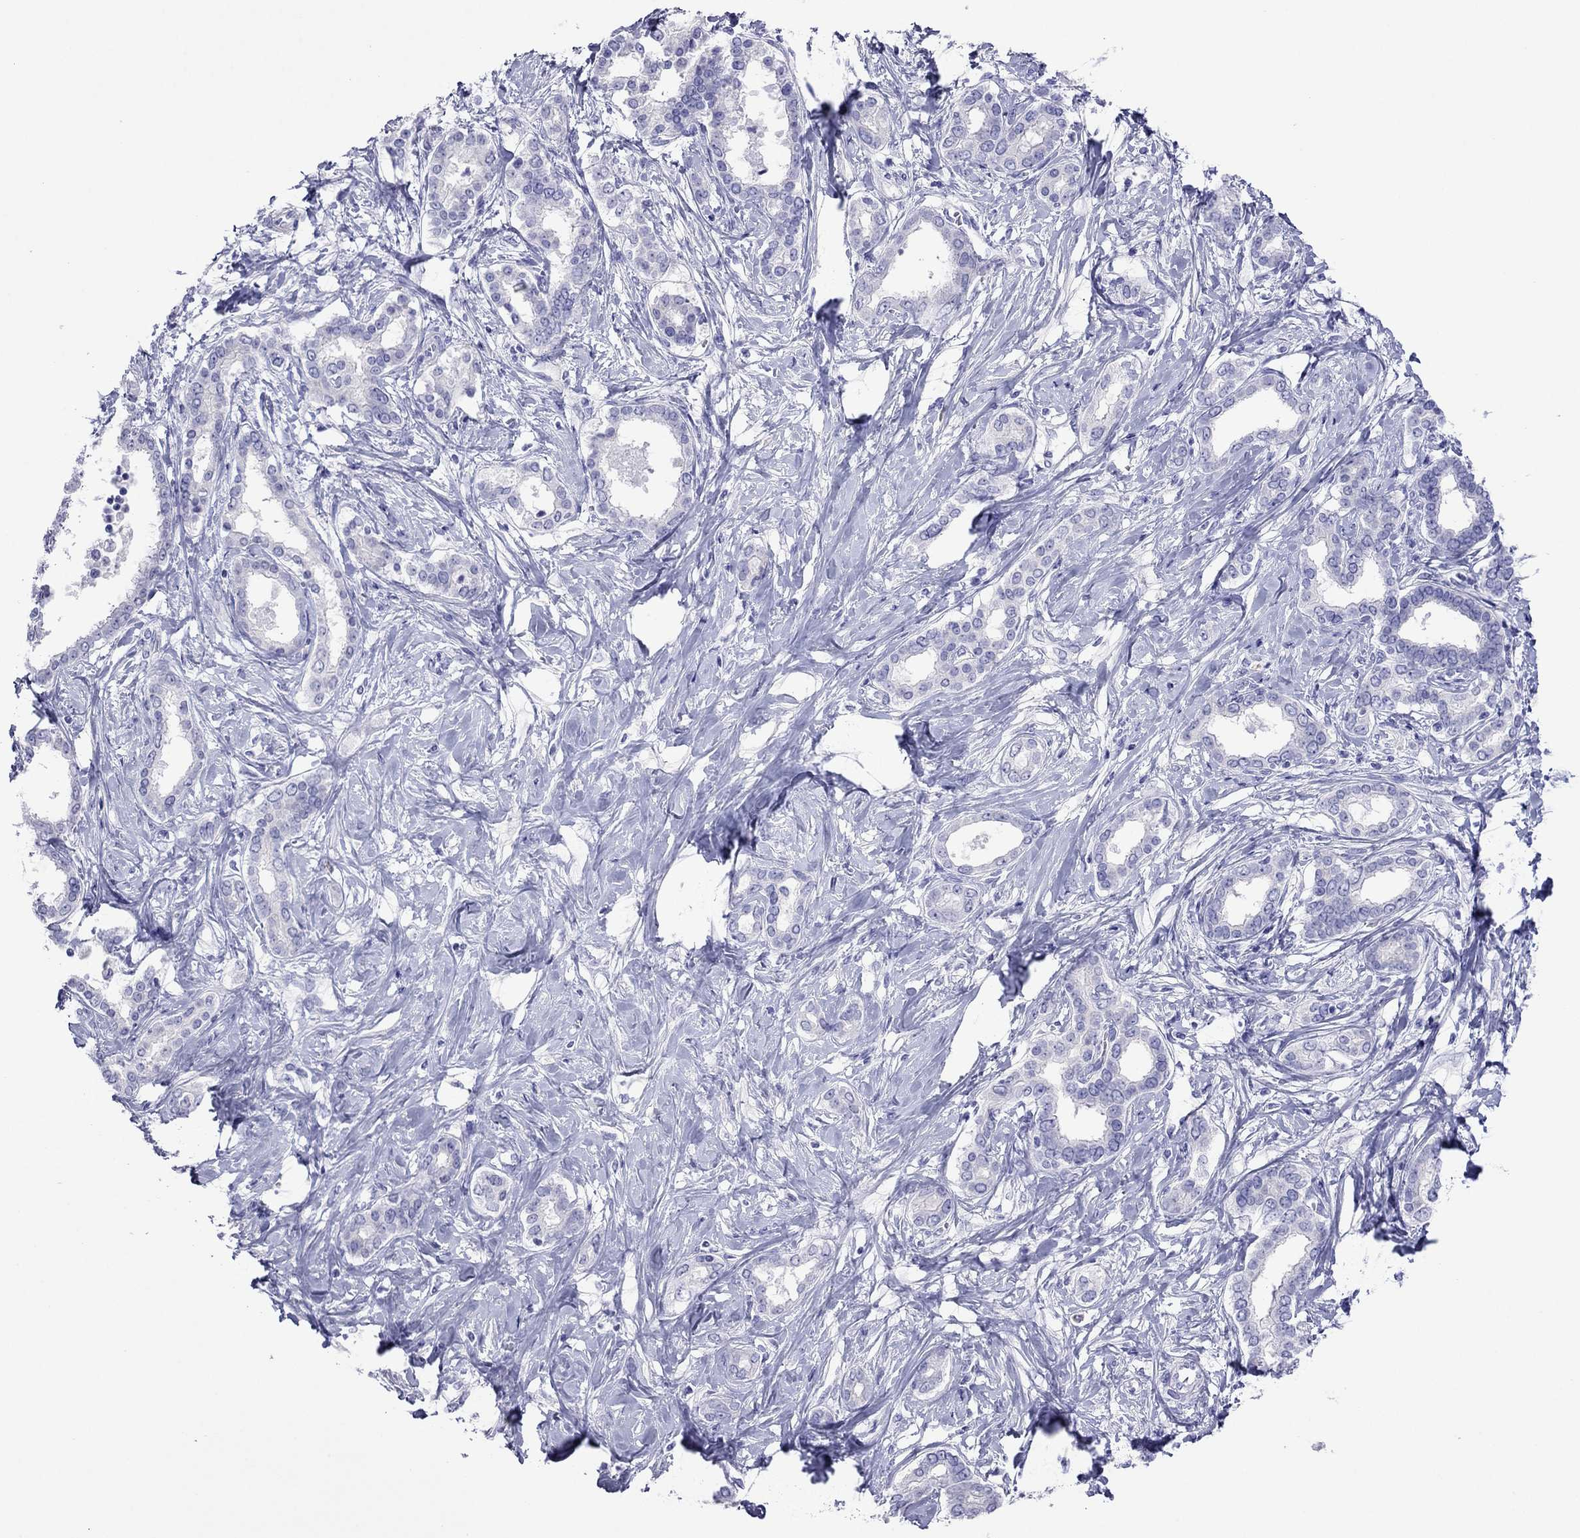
{"staining": {"intensity": "negative", "quantity": "none", "location": "none"}, "tissue": "liver cancer", "cell_type": "Tumor cells", "image_type": "cancer", "snomed": [{"axis": "morphology", "description": "Cholangiocarcinoma"}, {"axis": "topography", "description": "Liver"}], "caption": "Immunohistochemistry (IHC) of human liver cancer demonstrates no expression in tumor cells.", "gene": "PCDHA6", "patient": {"sex": "female", "age": 47}}